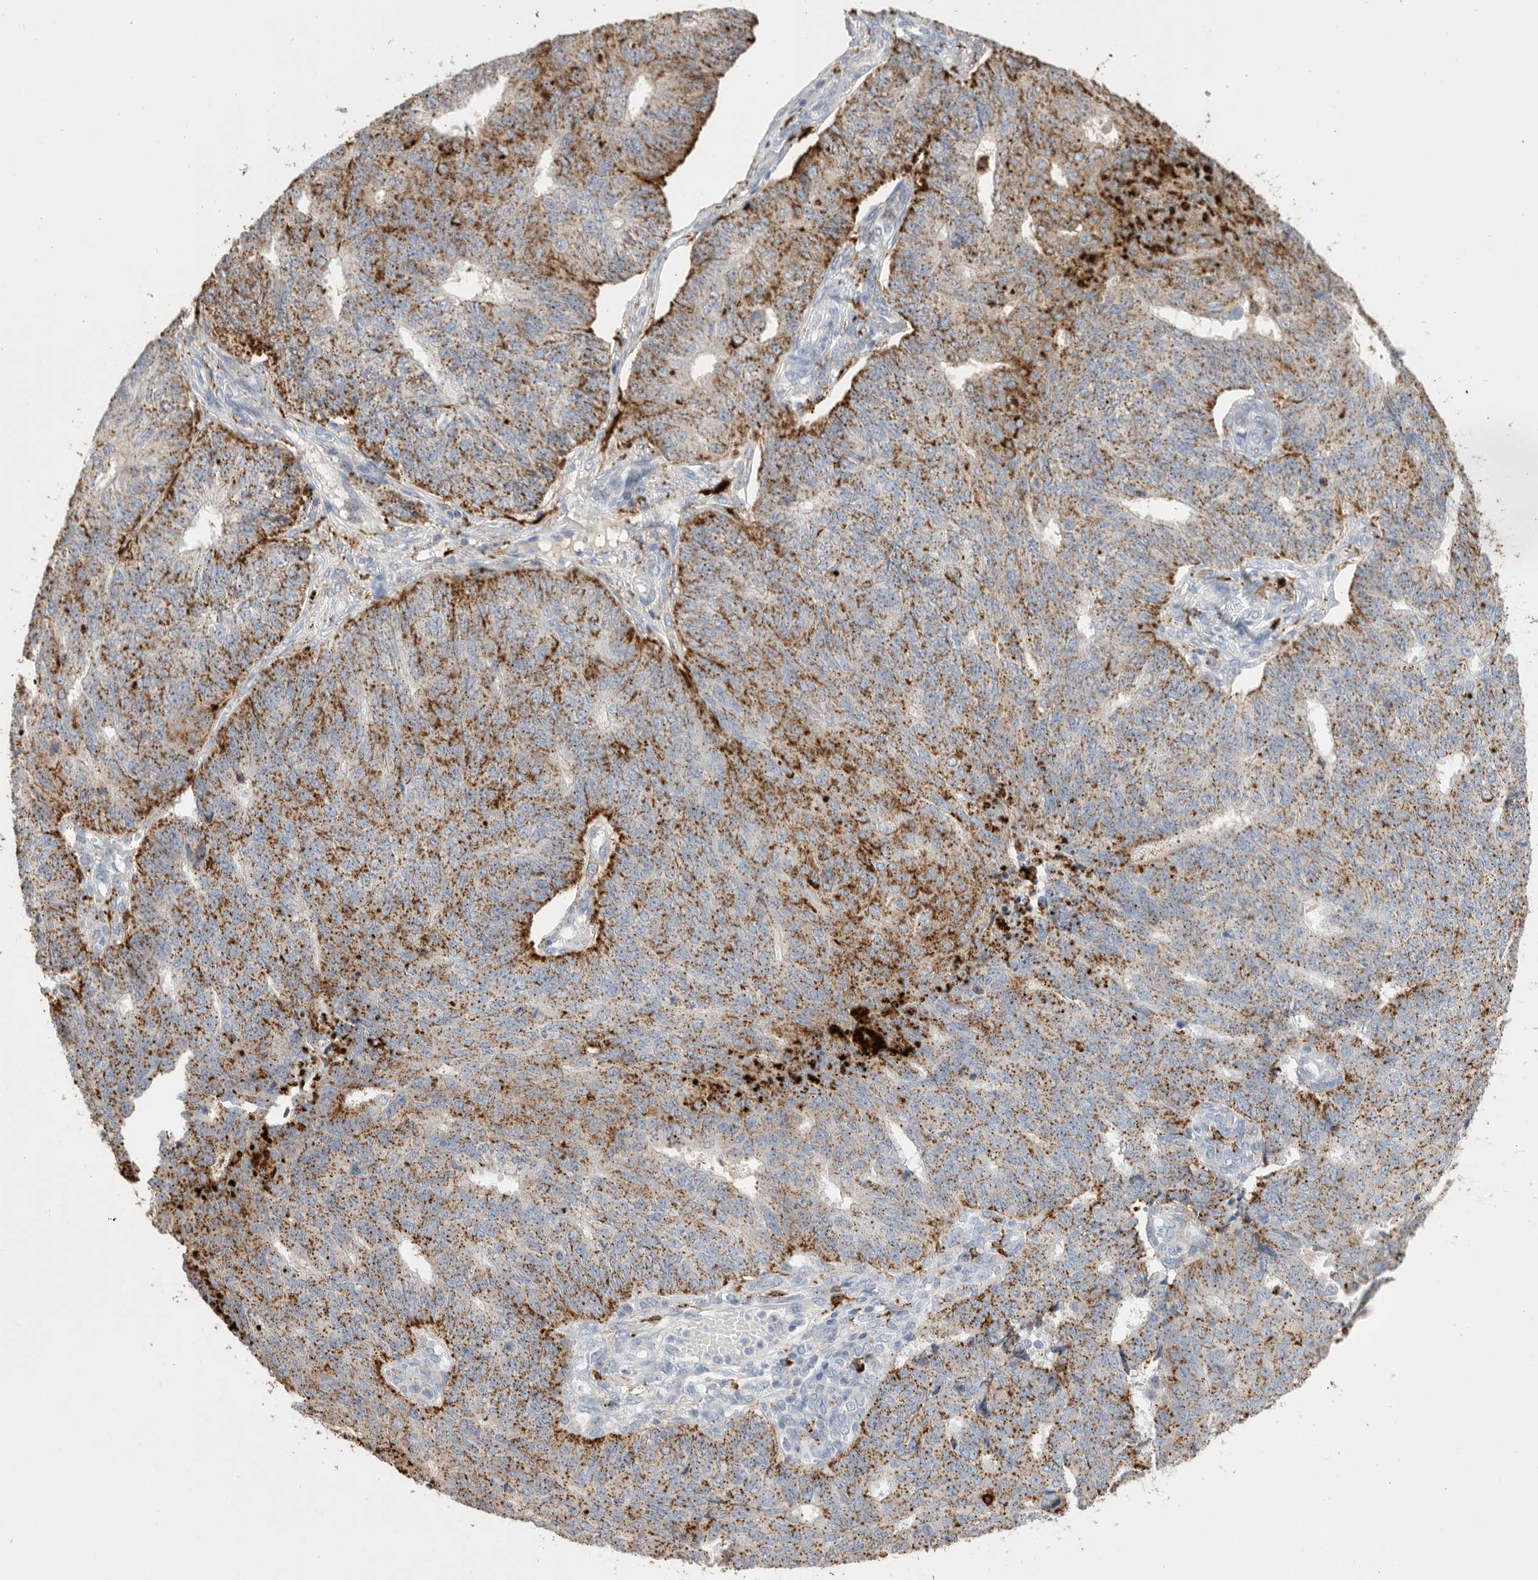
{"staining": {"intensity": "strong", "quantity": "25%-75%", "location": "cytoplasmic/membranous"}, "tissue": "endometrial cancer", "cell_type": "Tumor cells", "image_type": "cancer", "snomed": [{"axis": "morphology", "description": "Adenocarcinoma, NOS"}, {"axis": "topography", "description": "Endometrium"}], "caption": "Endometrial cancer (adenocarcinoma) tissue displays strong cytoplasmic/membranous staining in approximately 25%-75% of tumor cells, visualized by immunohistochemistry.", "gene": "GGH", "patient": {"sex": "female", "age": 32}}